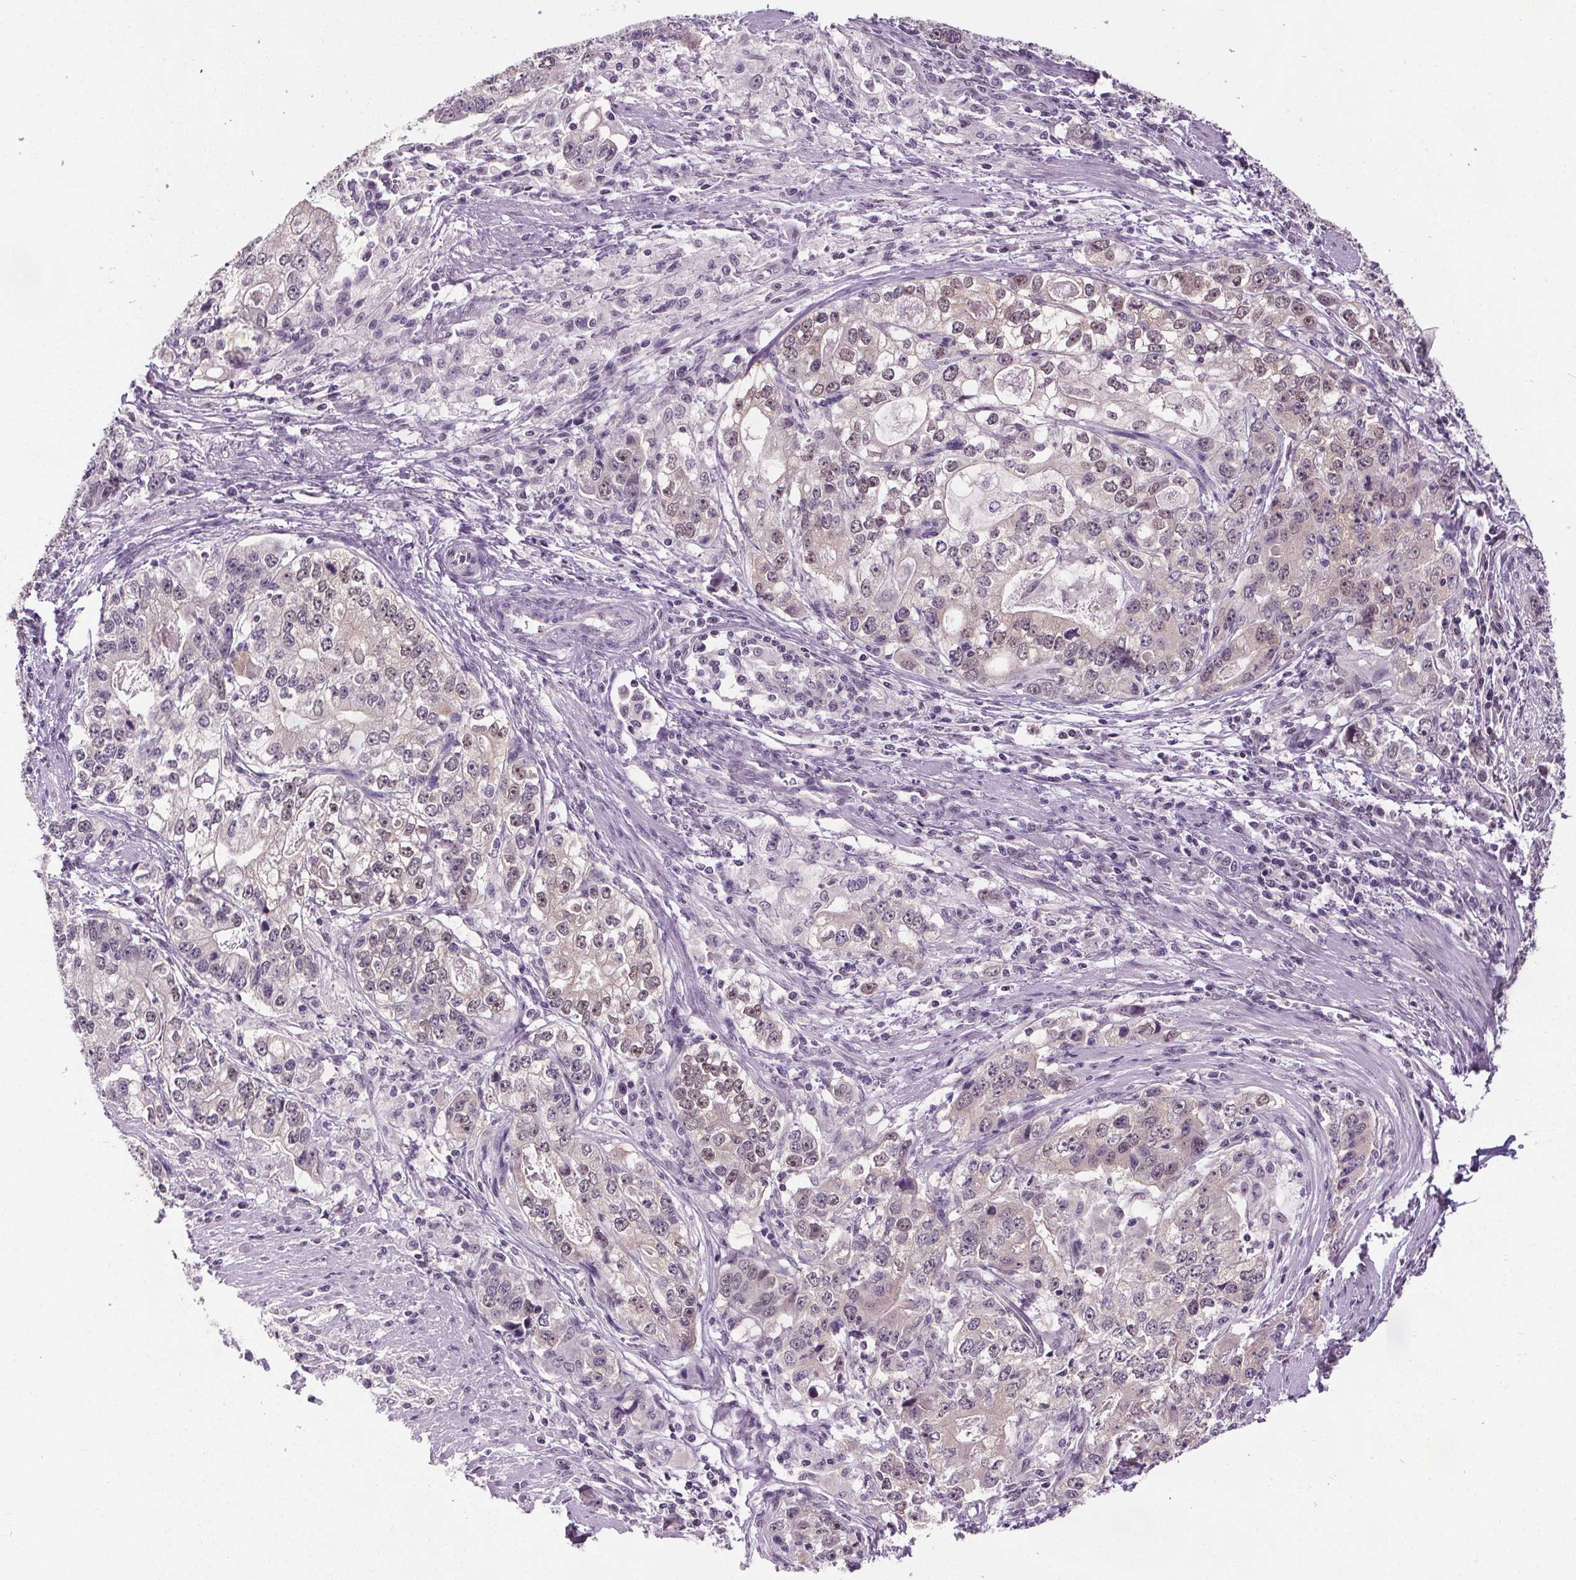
{"staining": {"intensity": "weak", "quantity": "<25%", "location": "nuclear"}, "tissue": "stomach cancer", "cell_type": "Tumor cells", "image_type": "cancer", "snomed": [{"axis": "morphology", "description": "Adenocarcinoma, NOS"}, {"axis": "topography", "description": "Stomach, lower"}], "caption": "This is an immunohistochemistry micrograph of human adenocarcinoma (stomach). There is no staining in tumor cells.", "gene": "SLC2A9", "patient": {"sex": "female", "age": 72}}